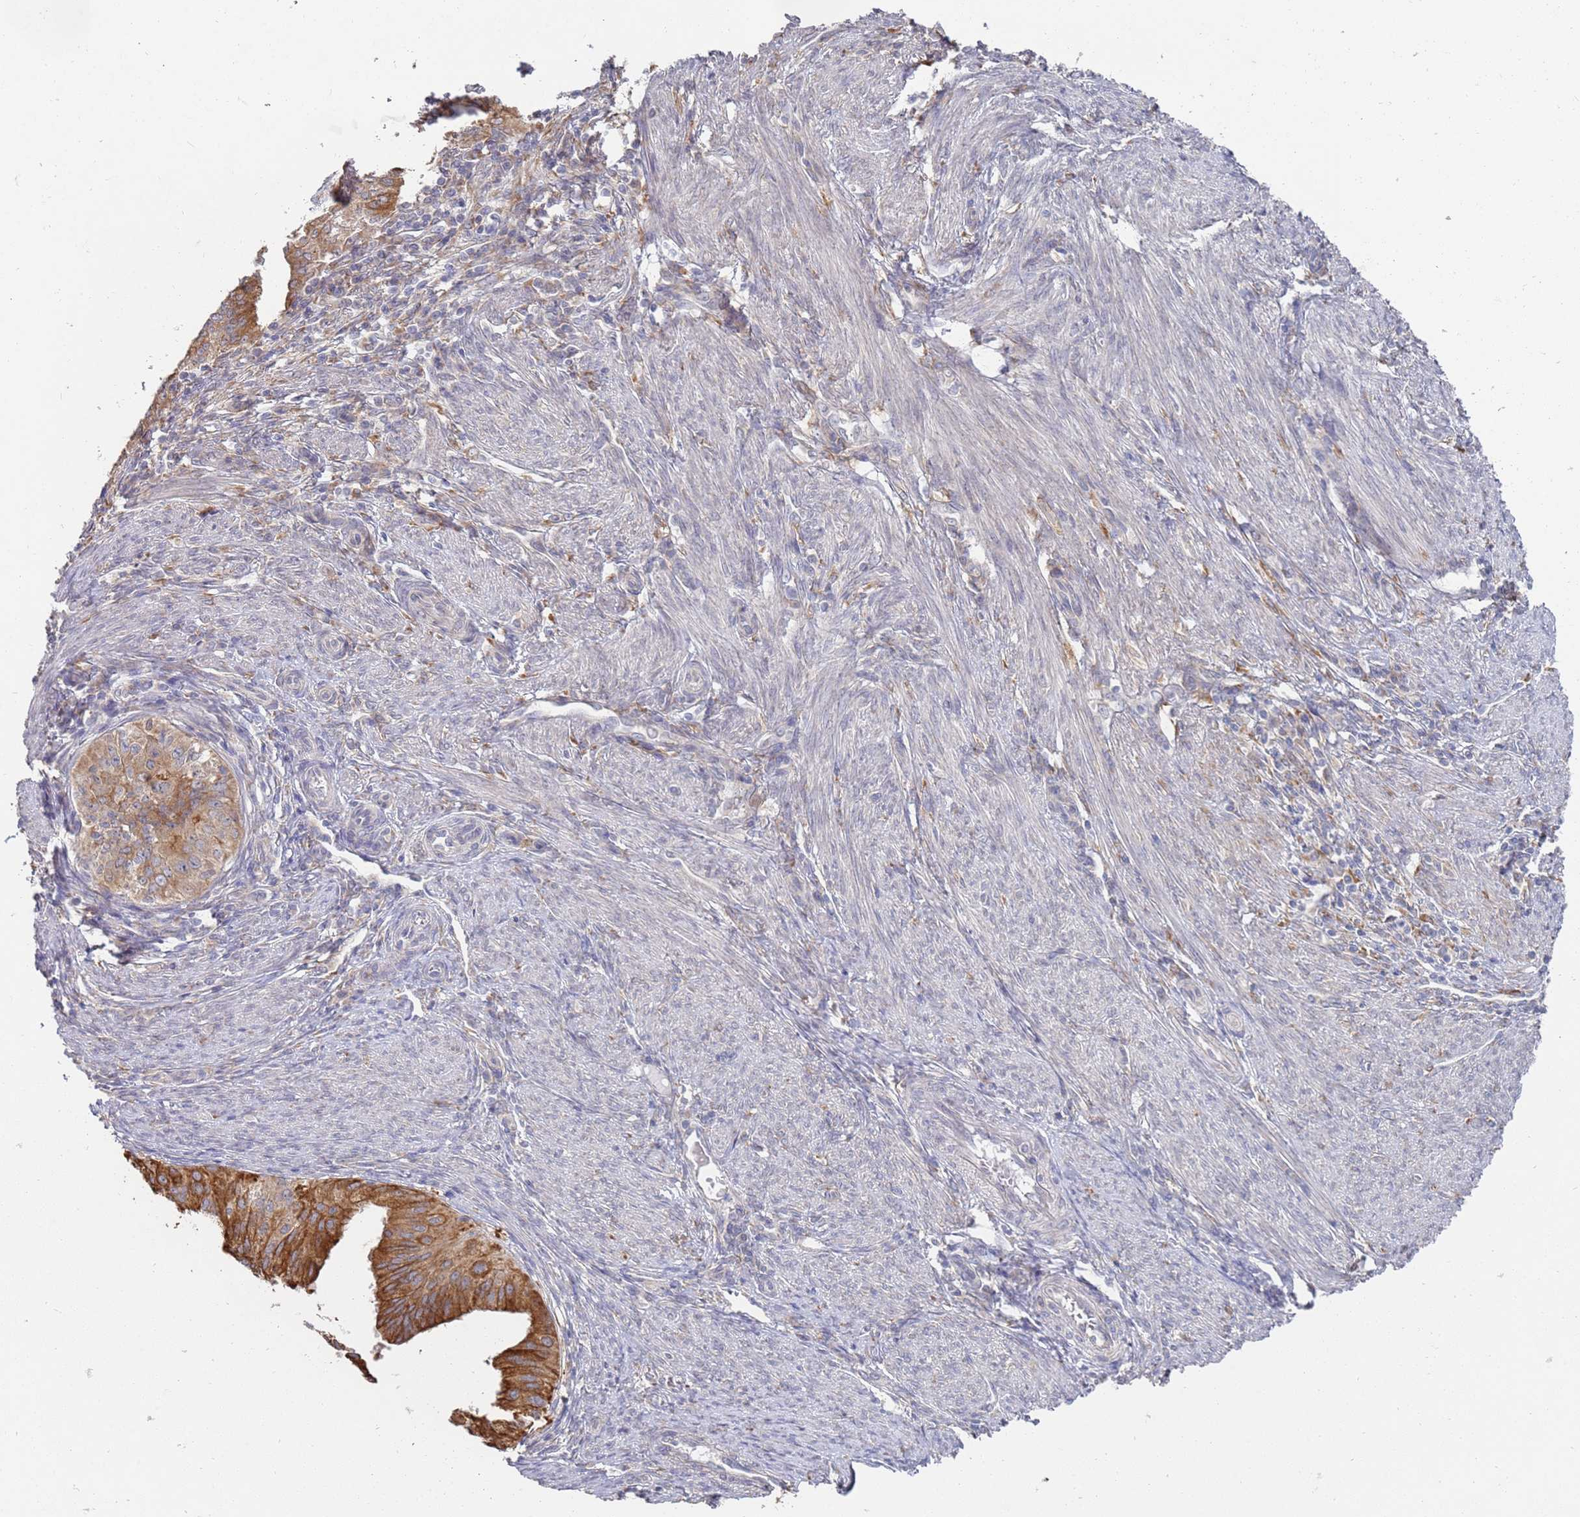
{"staining": {"intensity": "moderate", "quantity": ">75%", "location": "cytoplasmic/membranous"}, "tissue": "endometrial cancer", "cell_type": "Tumor cells", "image_type": "cancer", "snomed": [{"axis": "morphology", "description": "Adenocarcinoma, NOS"}, {"axis": "topography", "description": "Endometrium"}], "caption": "Protein staining reveals moderate cytoplasmic/membranous expression in about >75% of tumor cells in adenocarcinoma (endometrial).", "gene": "VRK2", "patient": {"sex": "female", "age": 50}}